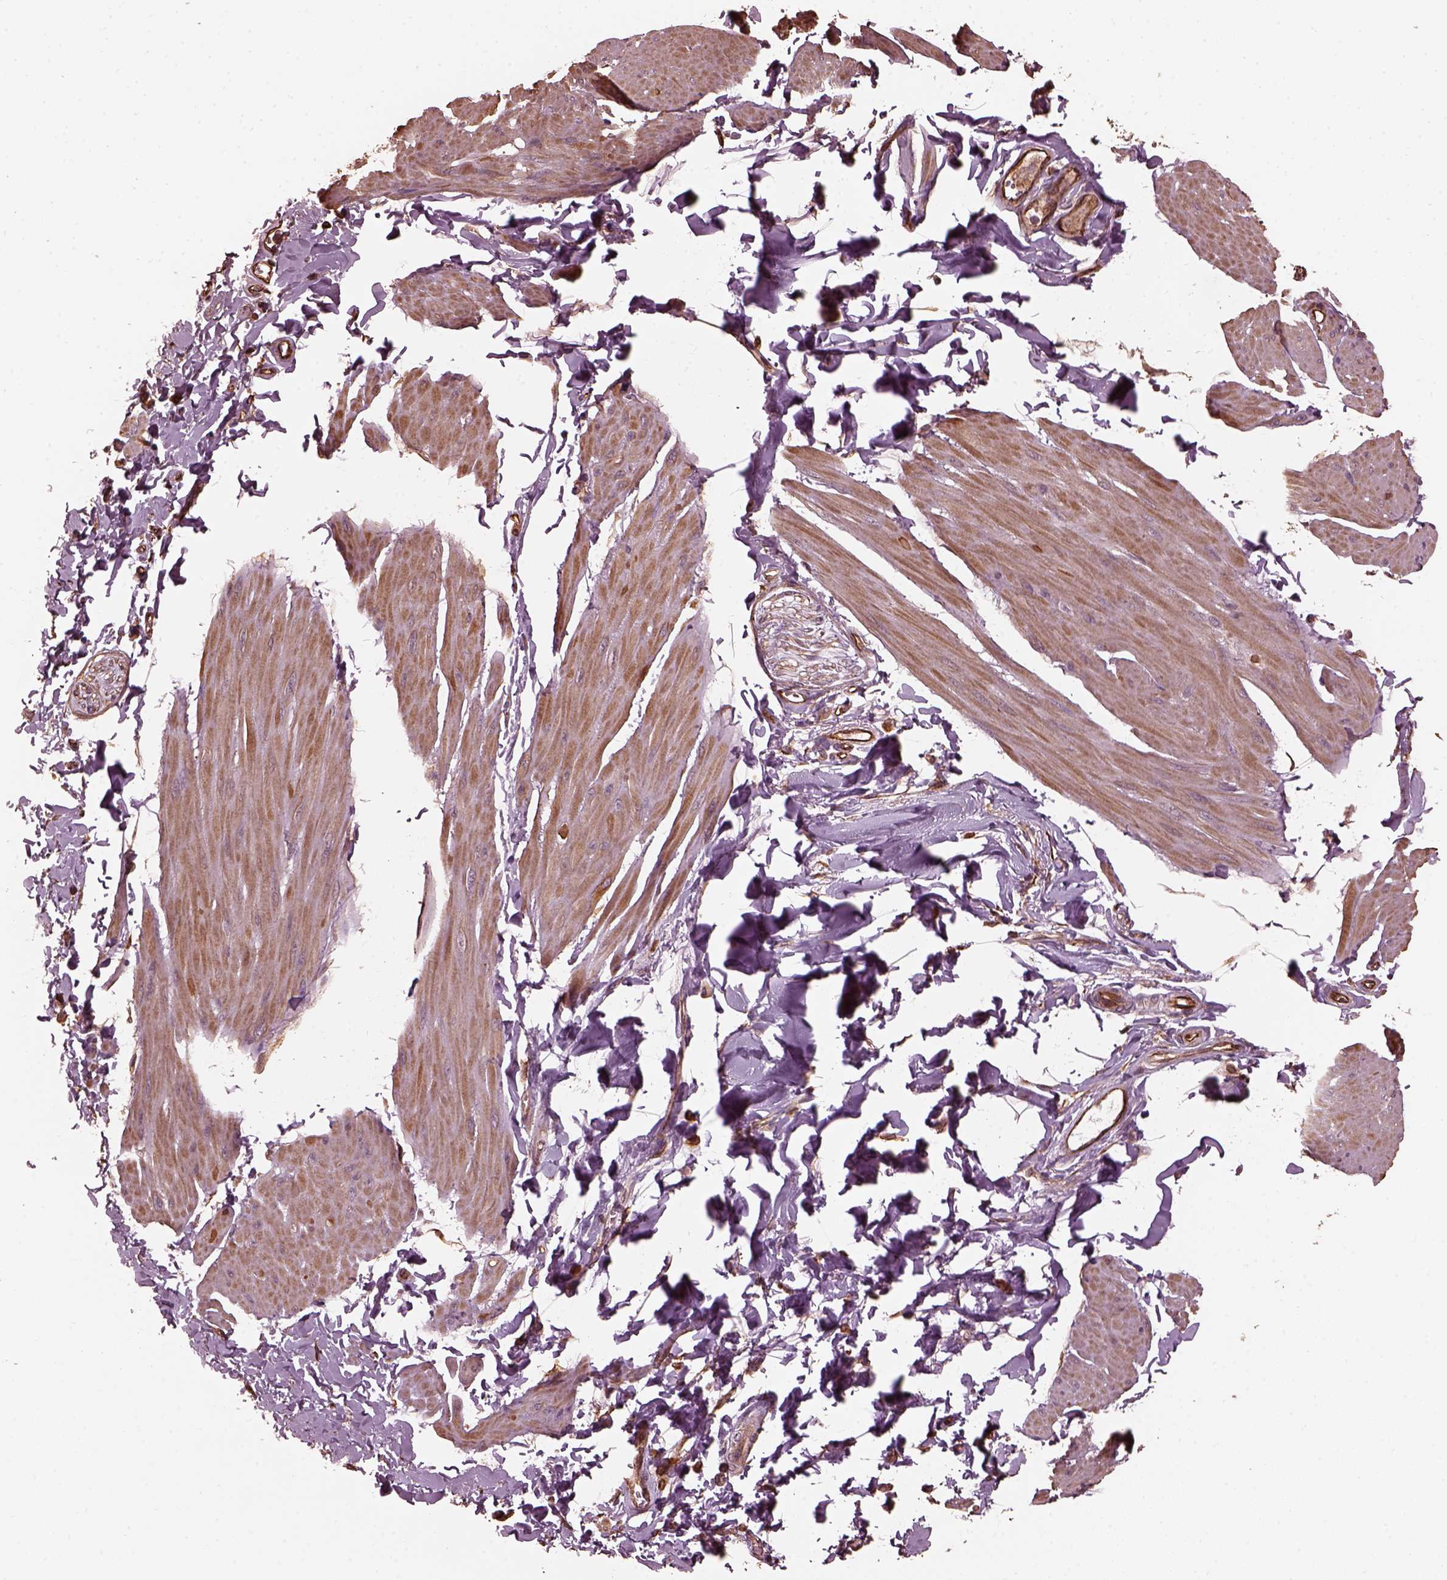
{"staining": {"intensity": "weak", "quantity": "25%-75%", "location": "cytoplasmic/membranous"}, "tissue": "smooth muscle", "cell_type": "Smooth muscle cells", "image_type": "normal", "snomed": [{"axis": "morphology", "description": "Normal tissue, NOS"}, {"axis": "topography", "description": "Adipose tissue"}, {"axis": "topography", "description": "Smooth muscle"}, {"axis": "topography", "description": "Peripheral nerve tissue"}], "caption": "An immunohistochemistry (IHC) image of unremarkable tissue is shown. Protein staining in brown labels weak cytoplasmic/membranous positivity in smooth muscle within smooth muscle cells.", "gene": "GTPBP1", "patient": {"sex": "male", "age": 83}}